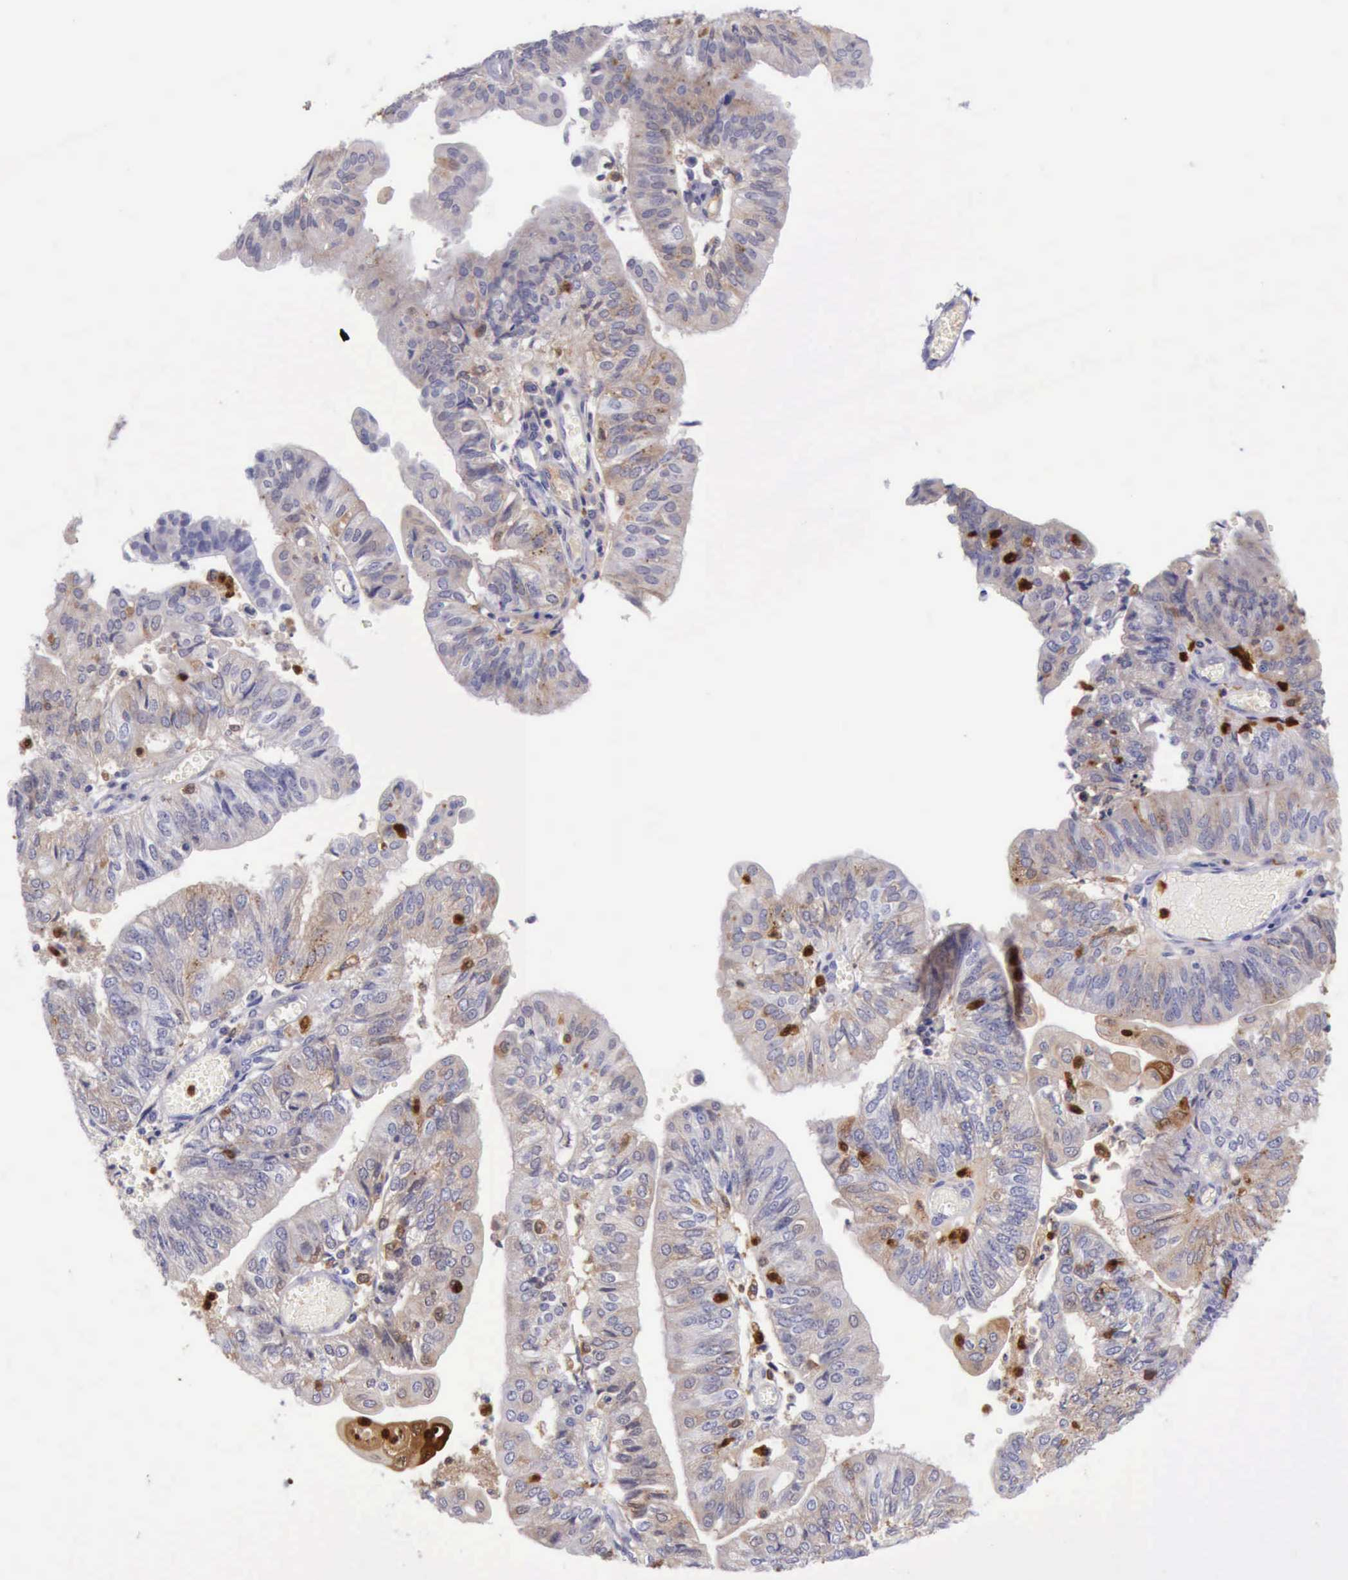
{"staining": {"intensity": "negative", "quantity": "none", "location": "none"}, "tissue": "endometrial cancer", "cell_type": "Tumor cells", "image_type": "cancer", "snomed": [{"axis": "morphology", "description": "Adenocarcinoma, NOS"}, {"axis": "topography", "description": "Endometrium"}], "caption": "This is an immunohistochemistry (IHC) histopathology image of endometrial cancer. There is no staining in tumor cells.", "gene": "CSTA", "patient": {"sex": "female", "age": 59}}